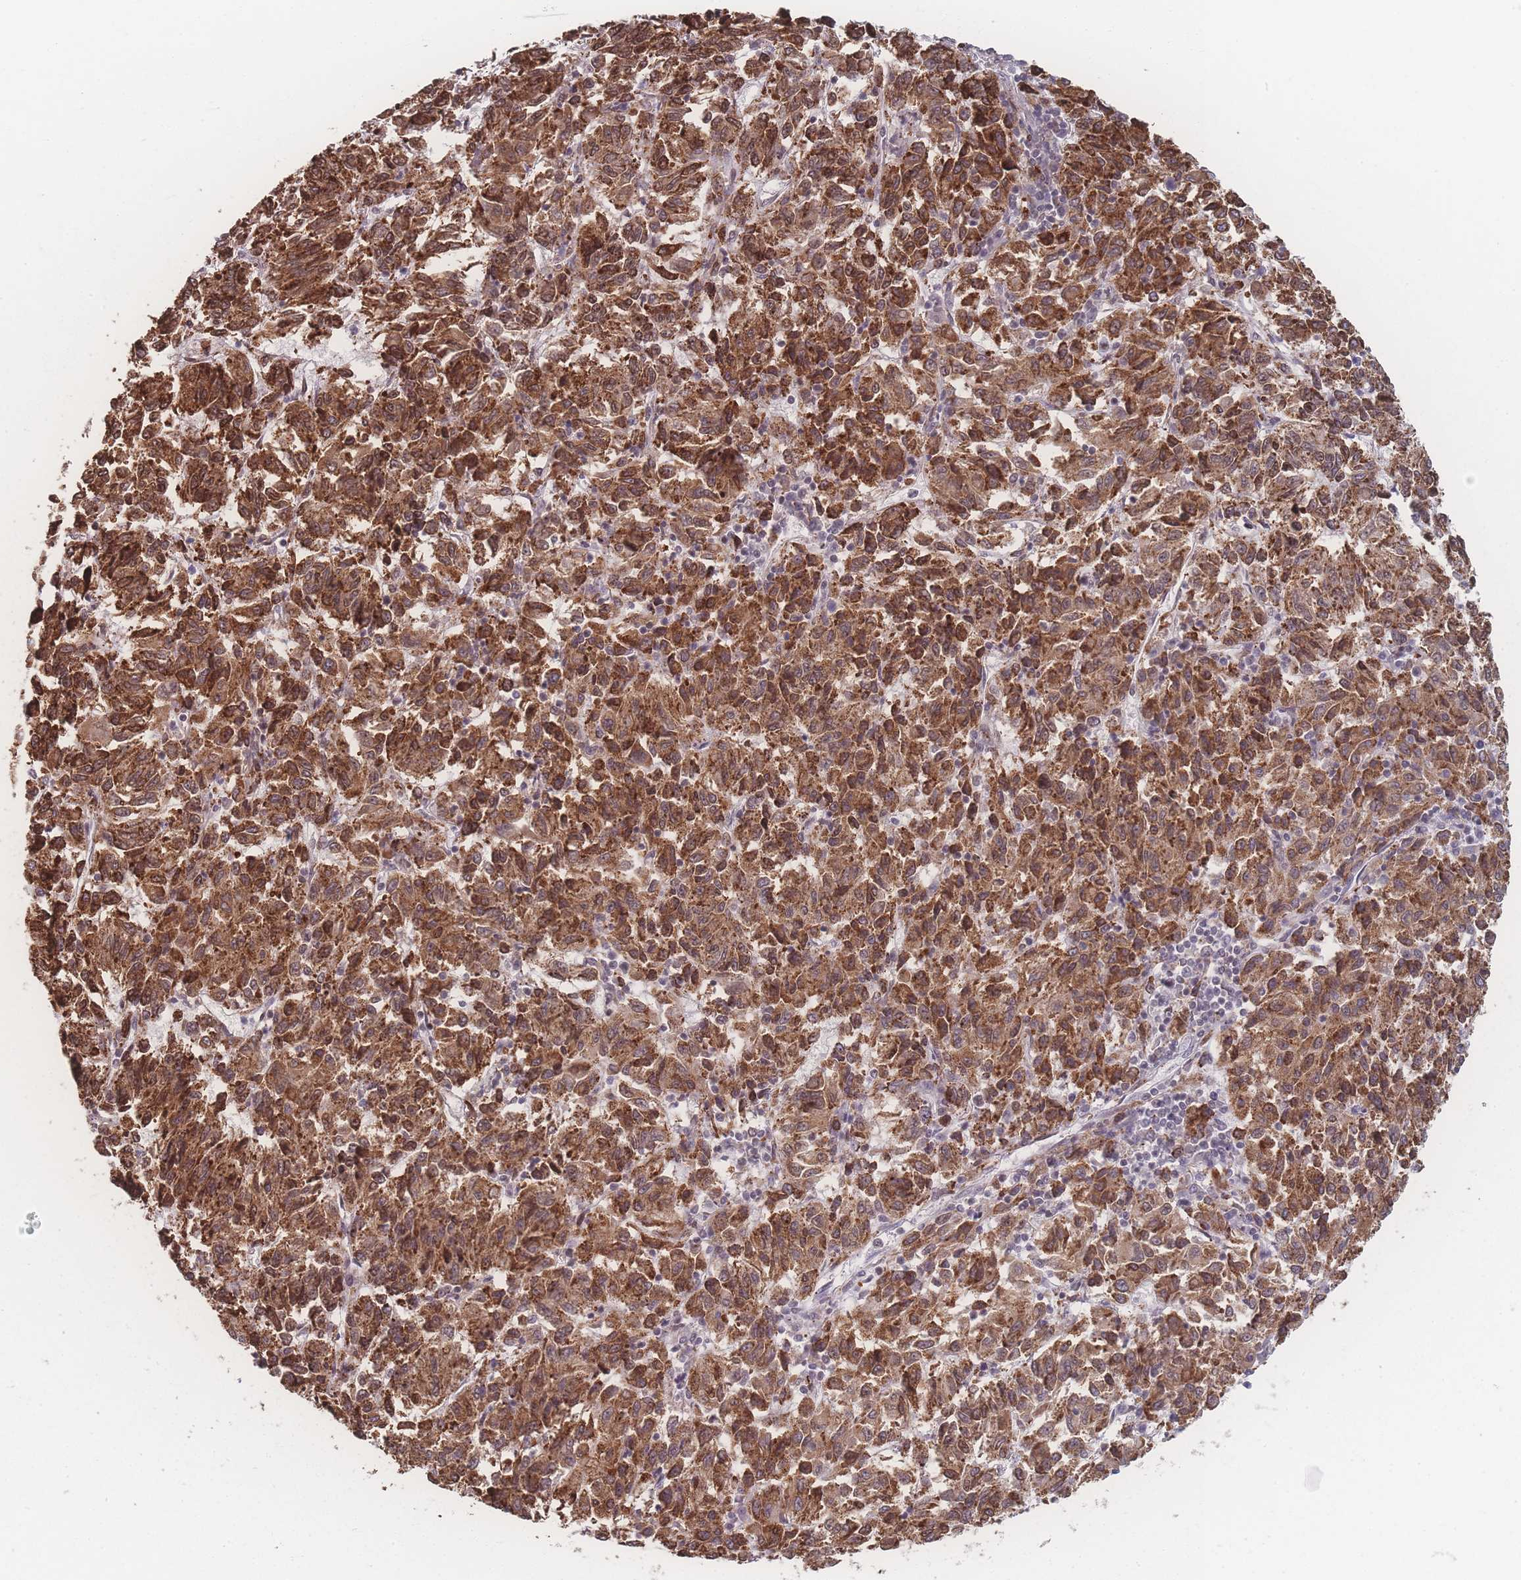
{"staining": {"intensity": "strong", "quantity": ">75%", "location": "cytoplasmic/membranous,nuclear"}, "tissue": "melanoma", "cell_type": "Tumor cells", "image_type": "cancer", "snomed": [{"axis": "morphology", "description": "Malignant melanoma, Metastatic site"}, {"axis": "topography", "description": "Lung"}], "caption": "Tumor cells display strong cytoplasmic/membranous and nuclear positivity in approximately >75% of cells in malignant melanoma (metastatic site).", "gene": "ZC3H13", "patient": {"sex": "male", "age": 64}}